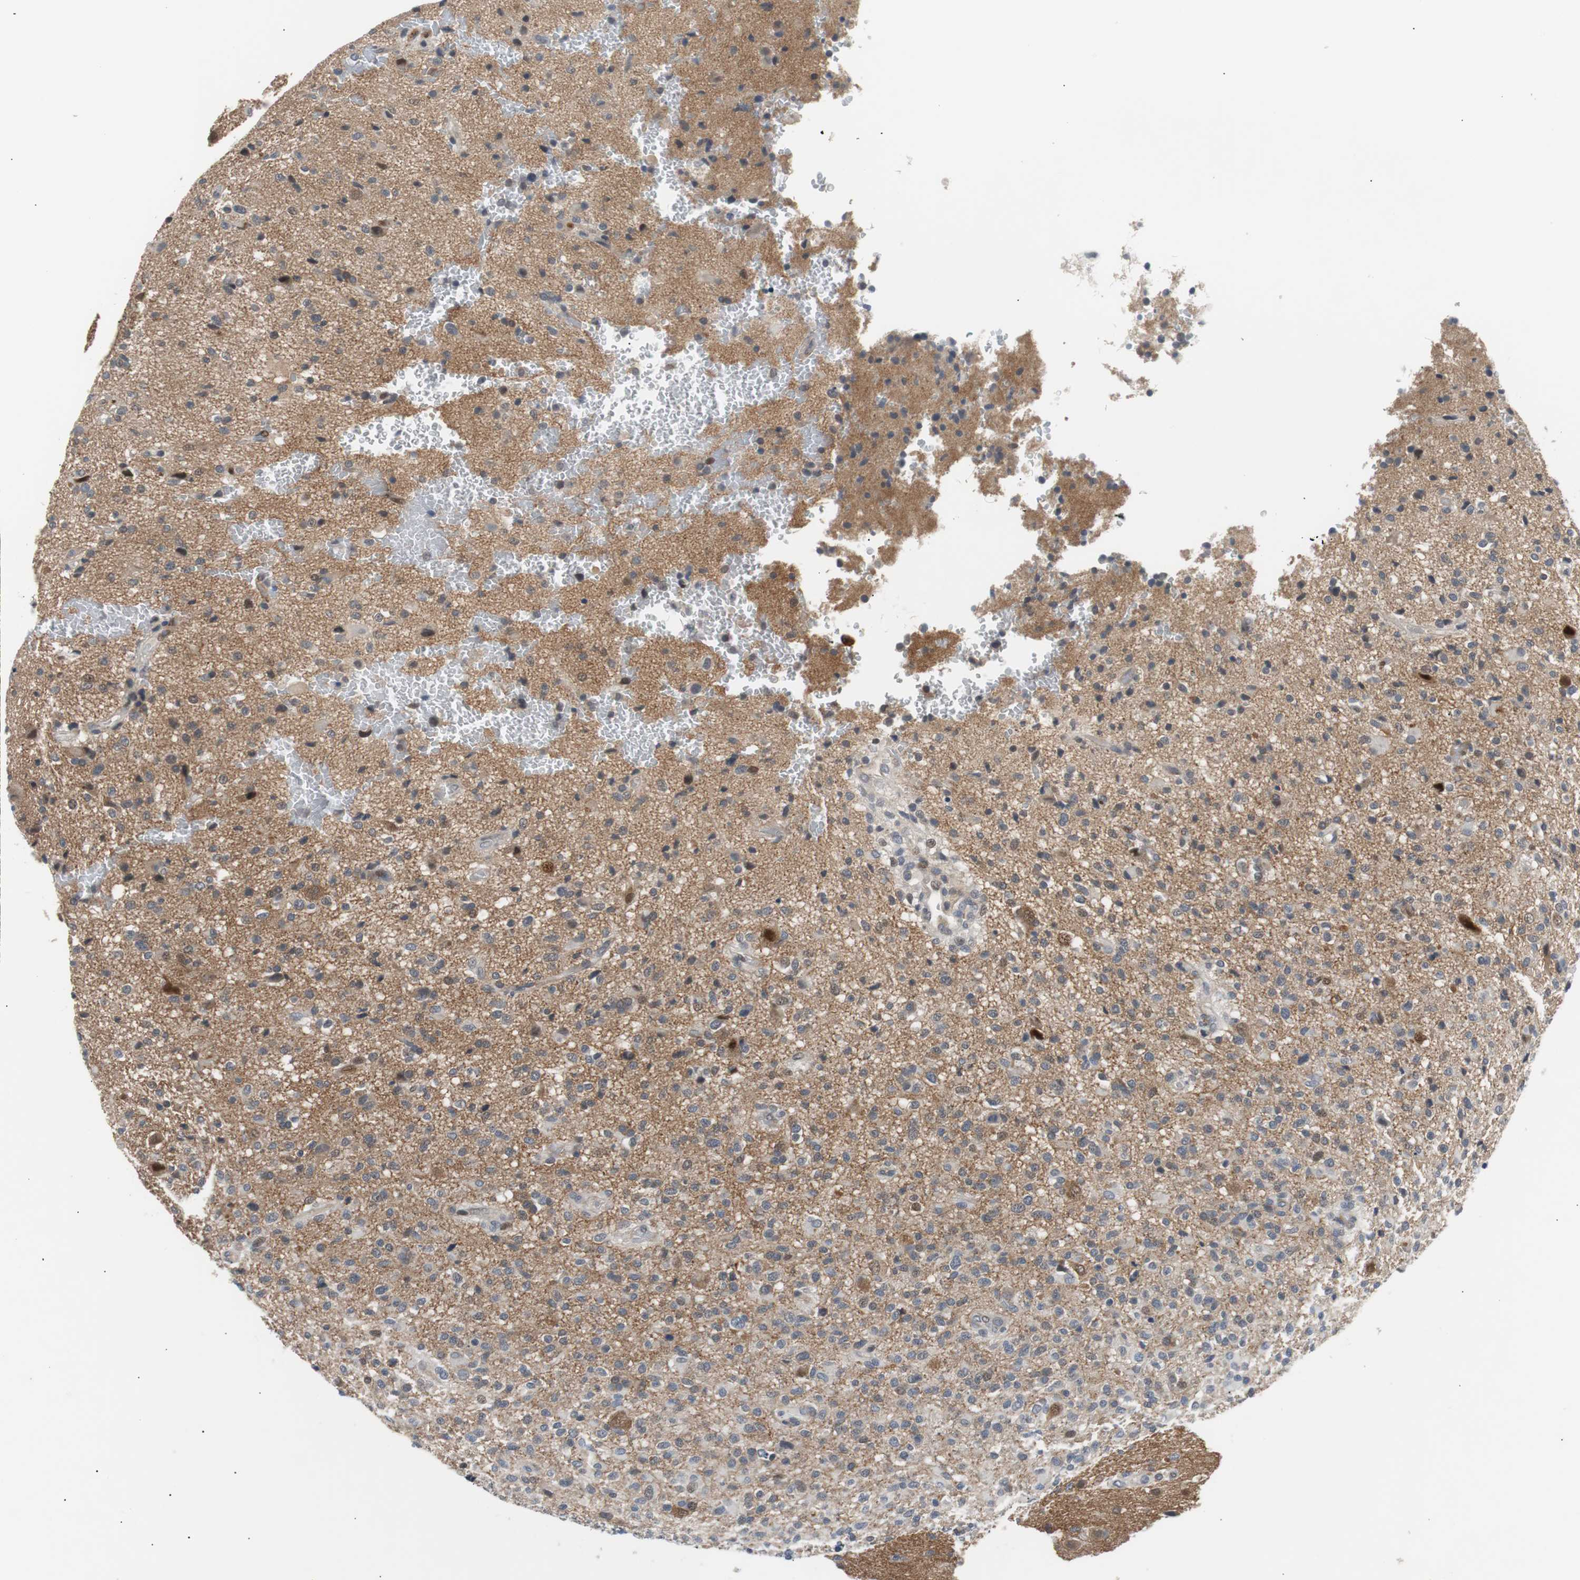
{"staining": {"intensity": "weak", "quantity": "<25%", "location": "nuclear"}, "tissue": "glioma", "cell_type": "Tumor cells", "image_type": "cancer", "snomed": [{"axis": "morphology", "description": "Glioma, malignant, High grade"}, {"axis": "topography", "description": "Brain"}], "caption": "Tumor cells are negative for protein expression in human glioma.", "gene": "MAP2K4", "patient": {"sex": "male", "age": 71}}